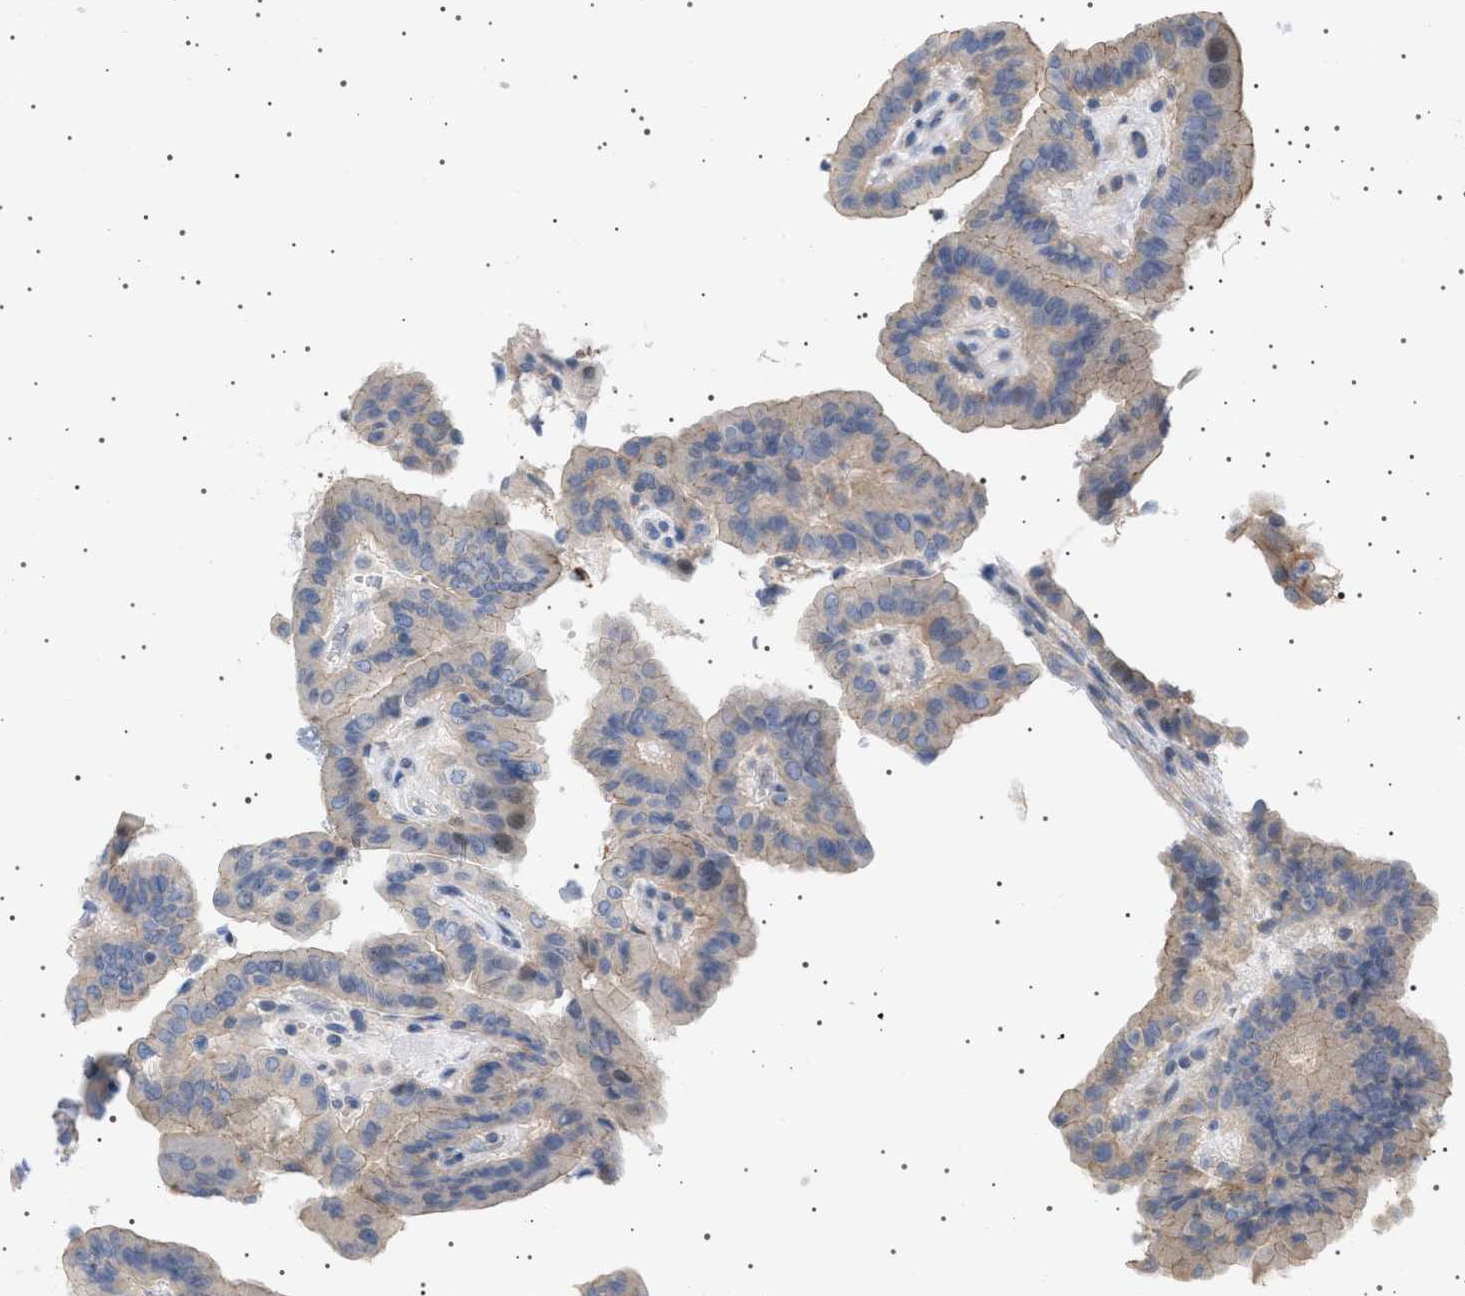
{"staining": {"intensity": "negative", "quantity": "none", "location": "none"}, "tissue": "thyroid cancer", "cell_type": "Tumor cells", "image_type": "cancer", "snomed": [{"axis": "morphology", "description": "Papillary adenocarcinoma, NOS"}, {"axis": "topography", "description": "Thyroid gland"}], "caption": "High magnification brightfield microscopy of thyroid cancer stained with DAB (3,3'-diaminobenzidine) (brown) and counterstained with hematoxylin (blue): tumor cells show no significant positivity.", "gene": "ADCY10", "patient": {"sex": "male", "age": 33}}